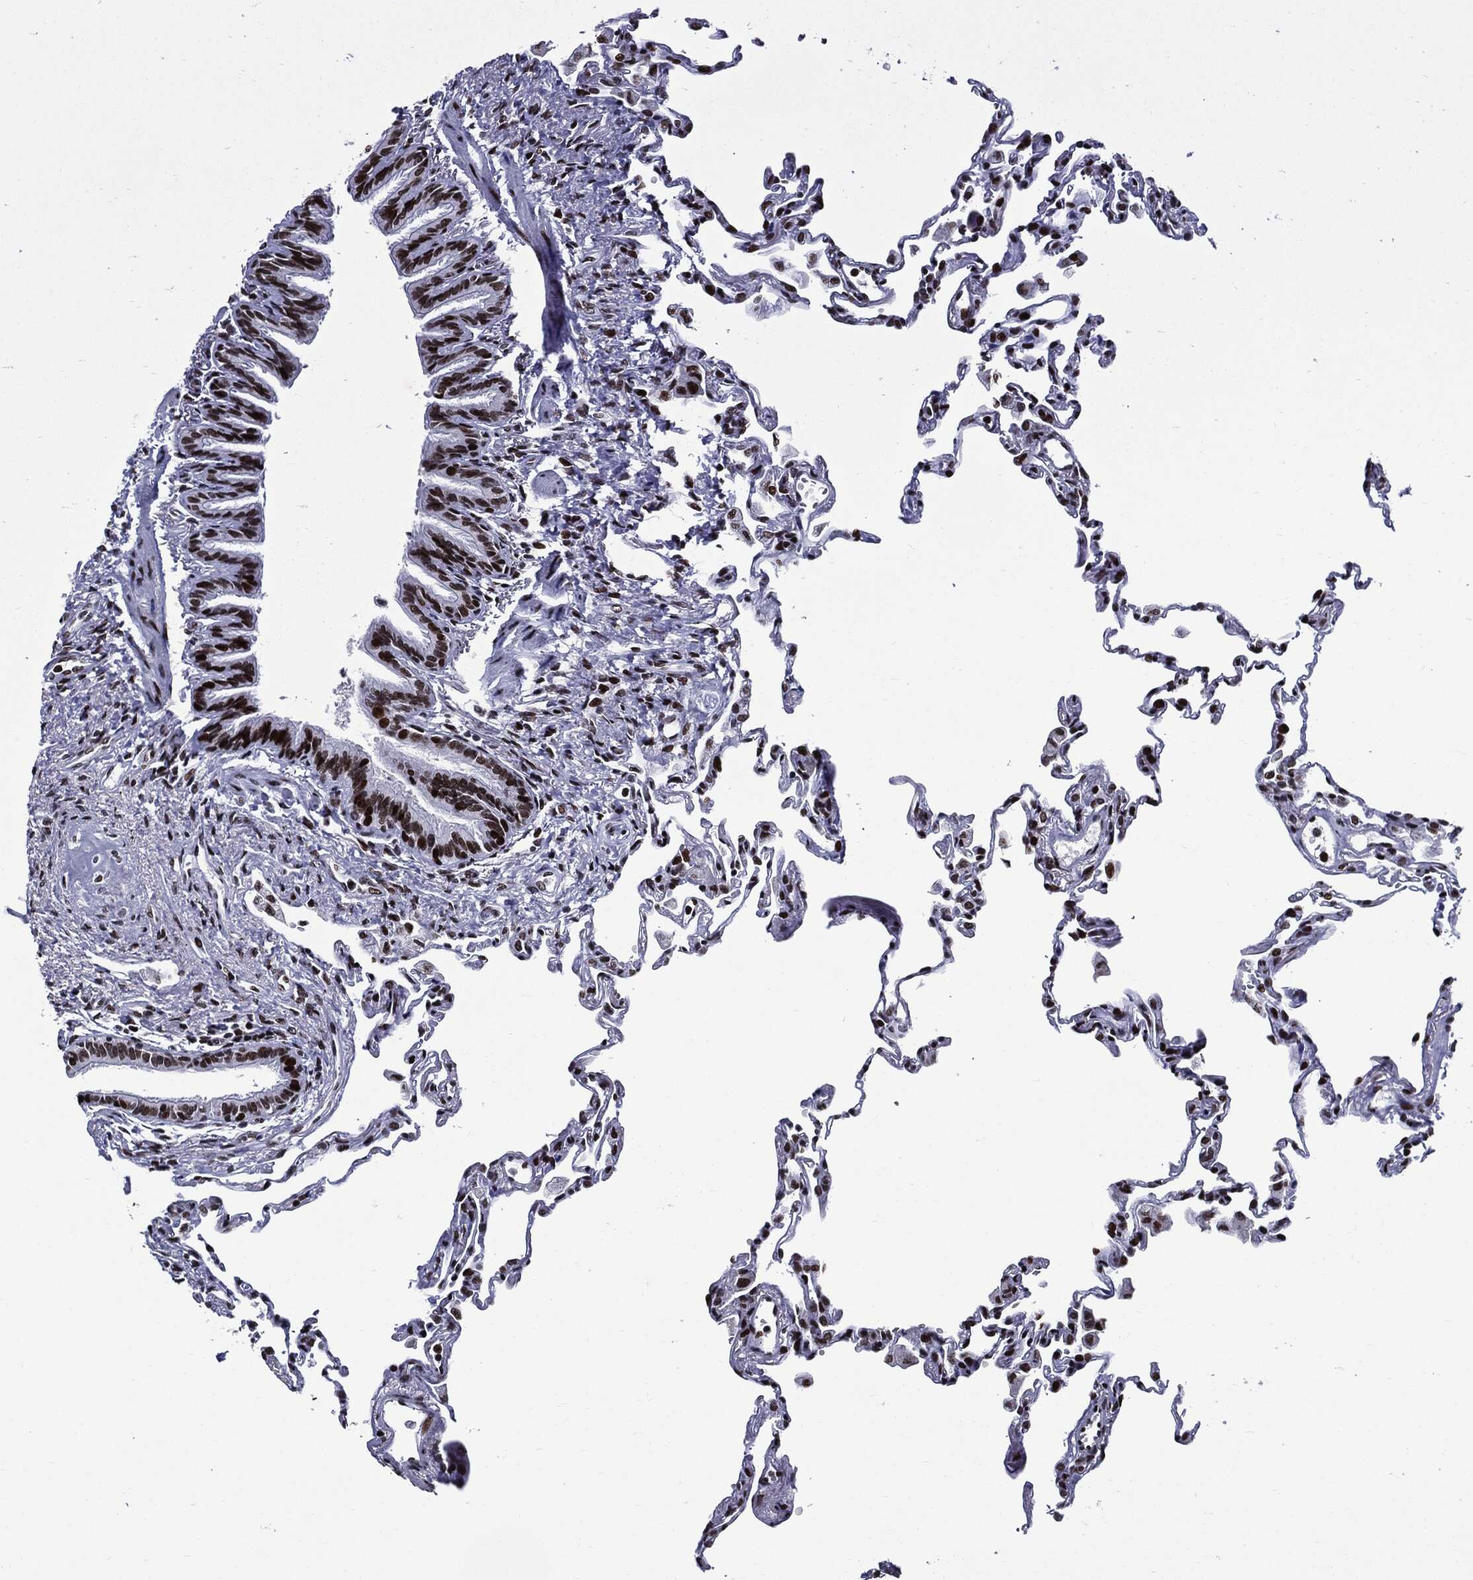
{"staining": {"intensity": "strong", "quantity": ">75%", "location": "nuclear"}, "tissue": "lung", "cell_type": "Alveolar cells", "image_type": "normal", "snomed": [{"axis": "morphology", "description": "Normal tissue, NOS"}, {"axis": "topography", "description": "Lung"}], "caption": "Protein expression analysis of normal human lung reveals strong nuclear positivity in about >75% of alveolar cells.", "gene": "ZFP91", "patient": {"sex": "female", "age": 57}}